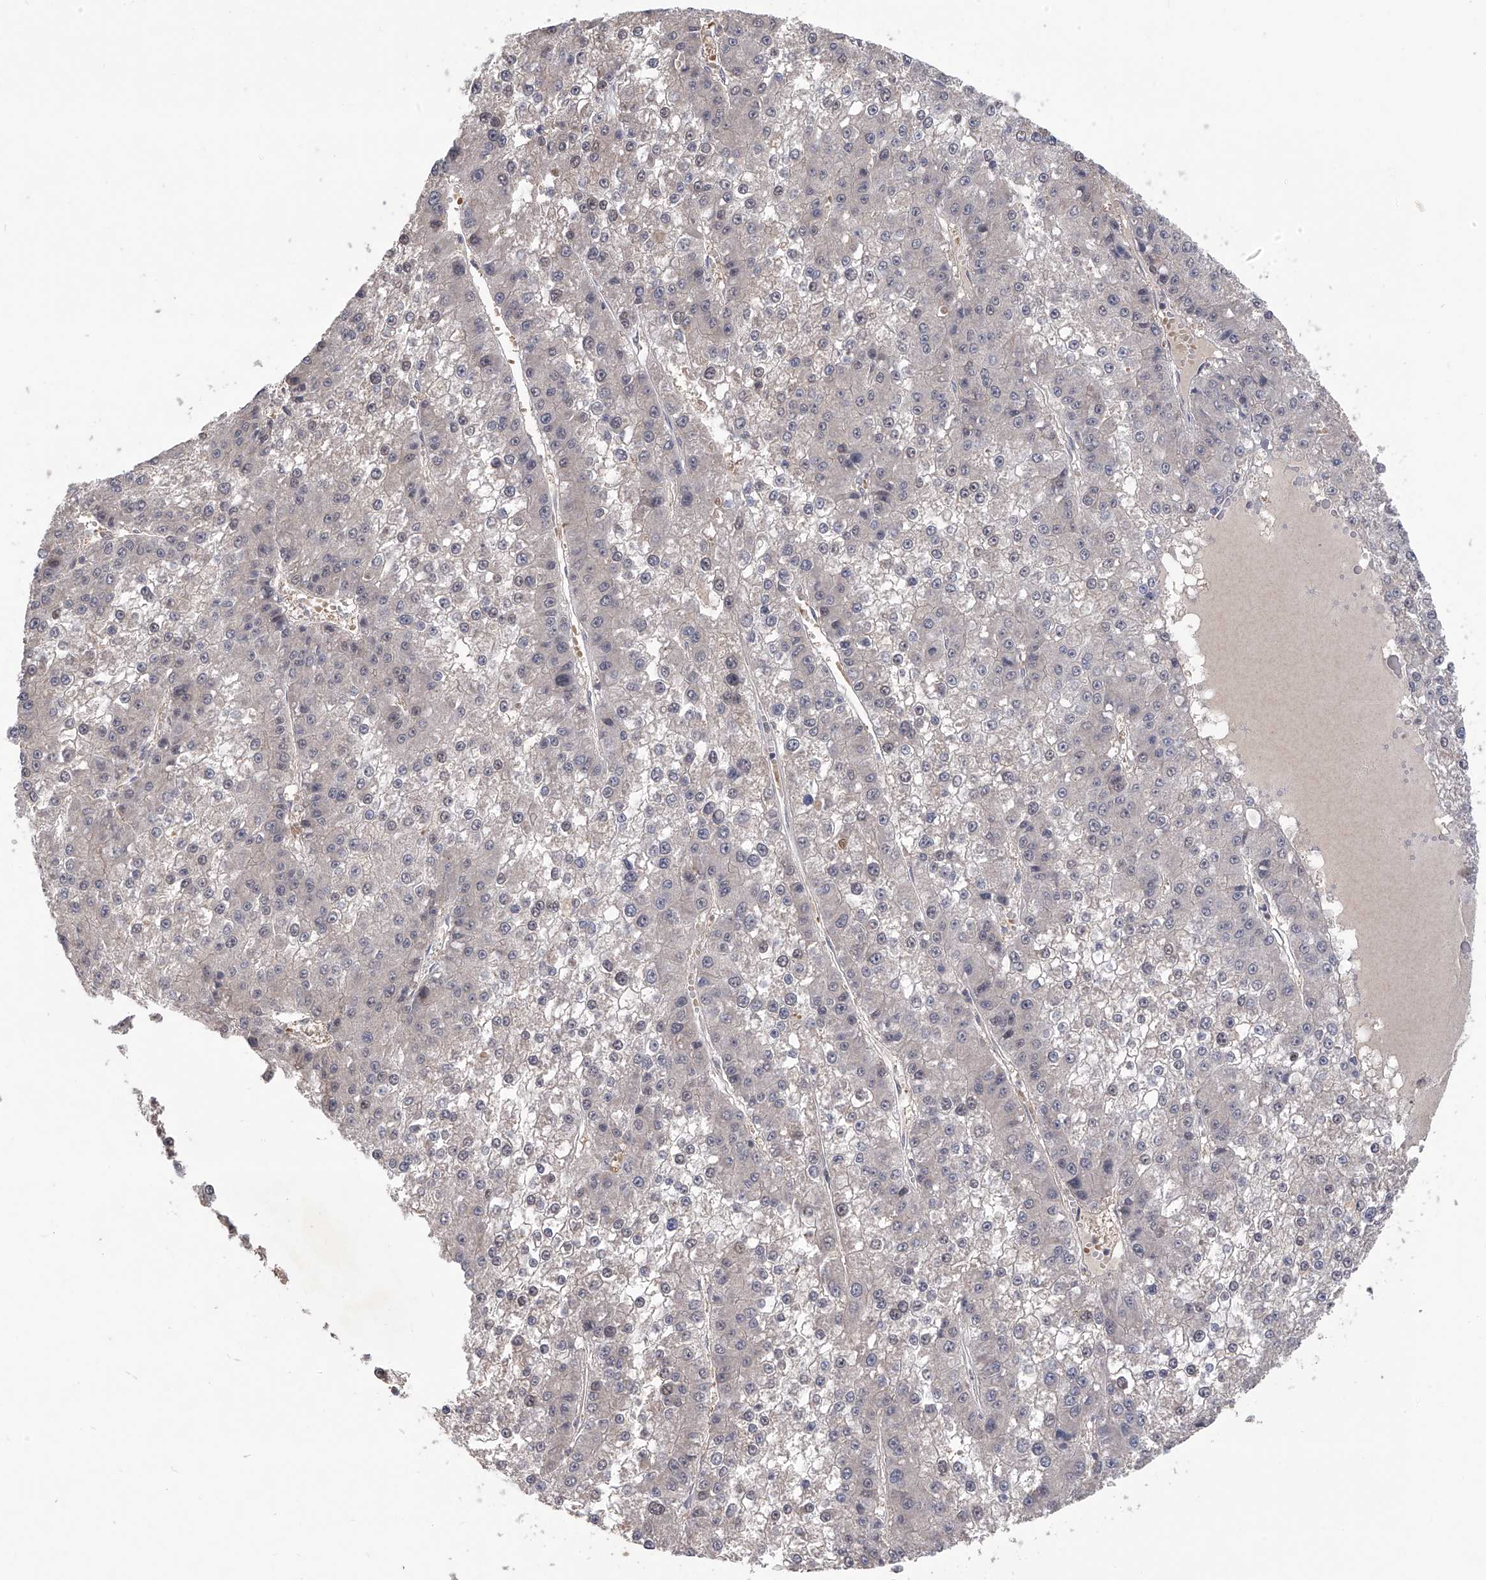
{"staining": {"intensity": "negative", "quantity": "none", "location": "none"}, "tissue": "liver cancer", "cell_type": "Tumor cells", "image_type": "cancer", "snomed": [{"axis": "morphology", "description": "Carcinoma, Hepatocellular, NOS"}, {"axis": "topography", "description": "Liver"}], "caption": "IHC of human hepatocellular carcinoma (liver) demonstrates no positivity in tumor cells.", "gene": "LYSMD4", "patient": {"sex": "female", "age": 73}}